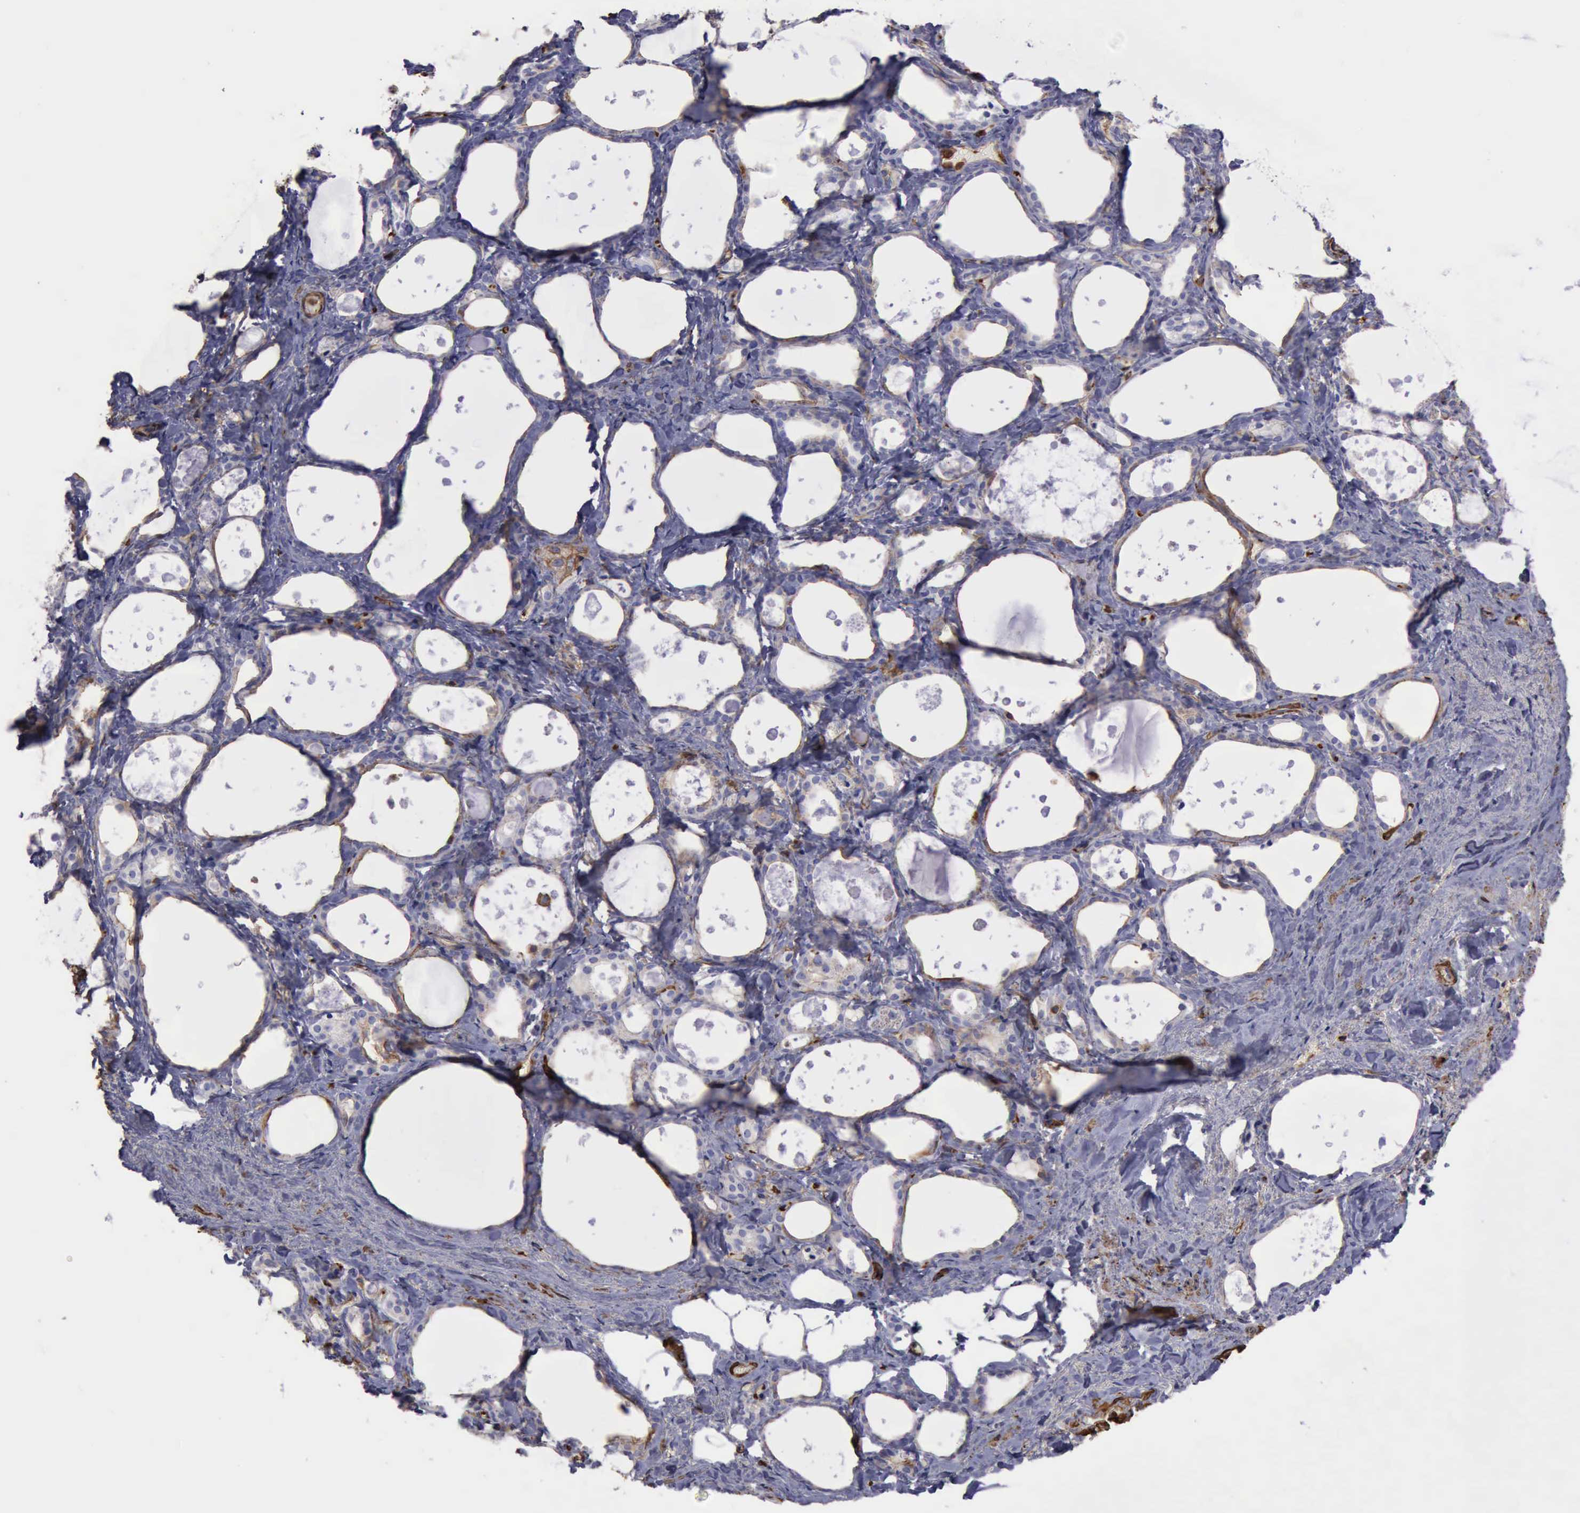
{"staining": {"intensity": "moderate", "quantity": "<25%", "location": "cytoplasmic/membranous"}, "tissue": "thyroid gland", "cell_type": "Glandular cells", "image_type": "normal", "snomed": [{"axis": "morphology", "description": "Normal tissue, NOS"}, {"axis": "topography", "description": "Thyroid gland"}], "caption": "Glandular cells show low levels of moderate cytoplasmic/membranous positivity in approximately <25% of cells in normal human thyroid gland. The protein is shown in brown color, while the nuclei are stained blue.", "gene": "FLNA", "patient": {"sex": "female", "age": 75}}